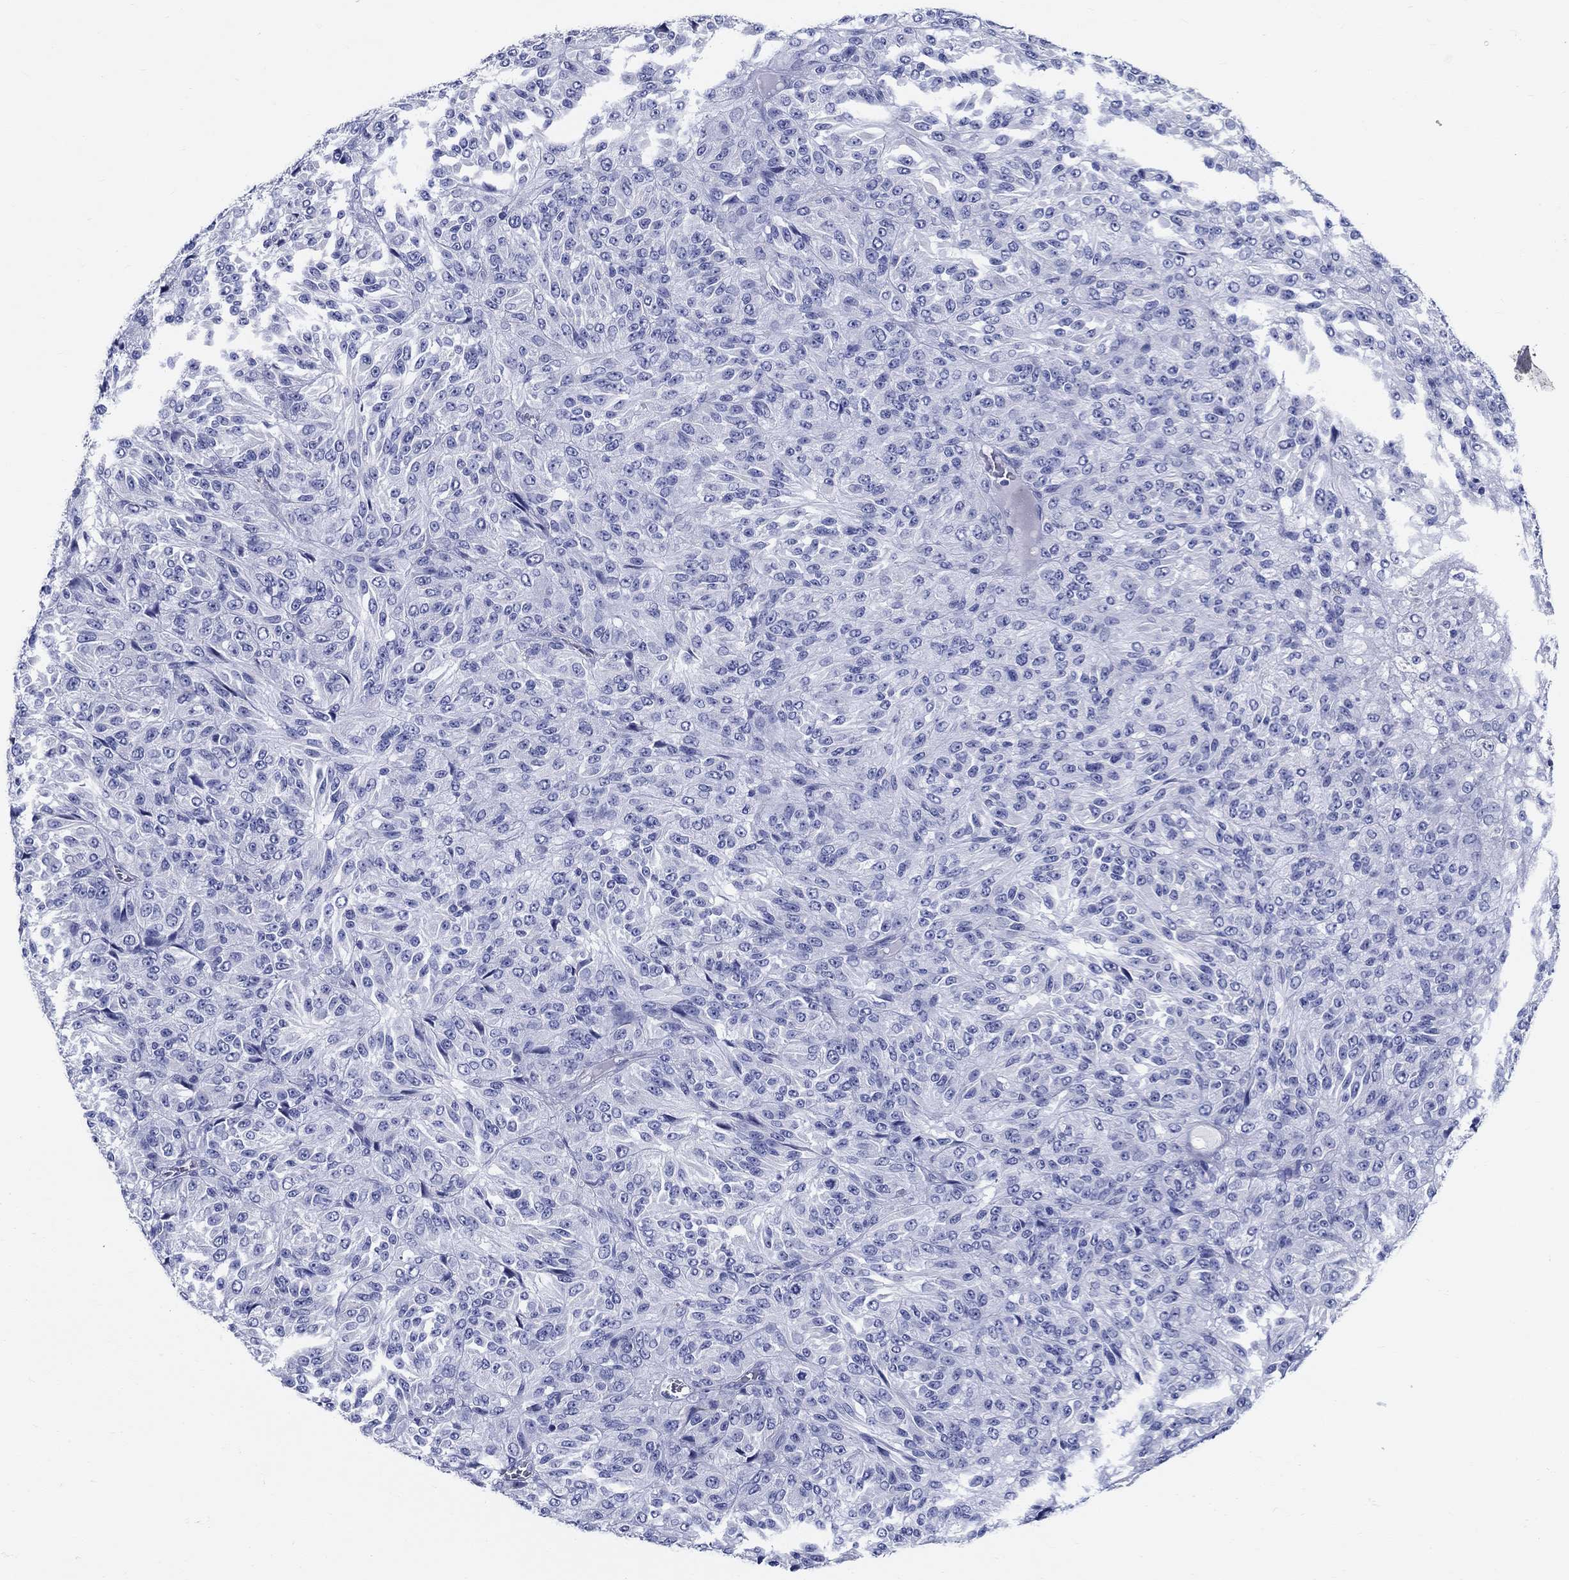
{"staining": {"intensity": "negative", "quantity": "none", "location": "none"}, "tissue": "melanoma", "cell_type": "Tumor cells", "image_type": "cancer", "snomed": [{"axis": "morphology", "description": "Malignant melanoma, Metastatic site"}, {"axis": "topography", "description": "Brain"}], "caption": "Immunohistochemistry (IHC) micrograph of neoplastic tissue: melanoma stained with DAB (3,3'-diaminobenzidine) exhibits no significant protein expression in tumor cells.", "gene": "CRYGS", "patient": {"sex": "female", "age": 56}}